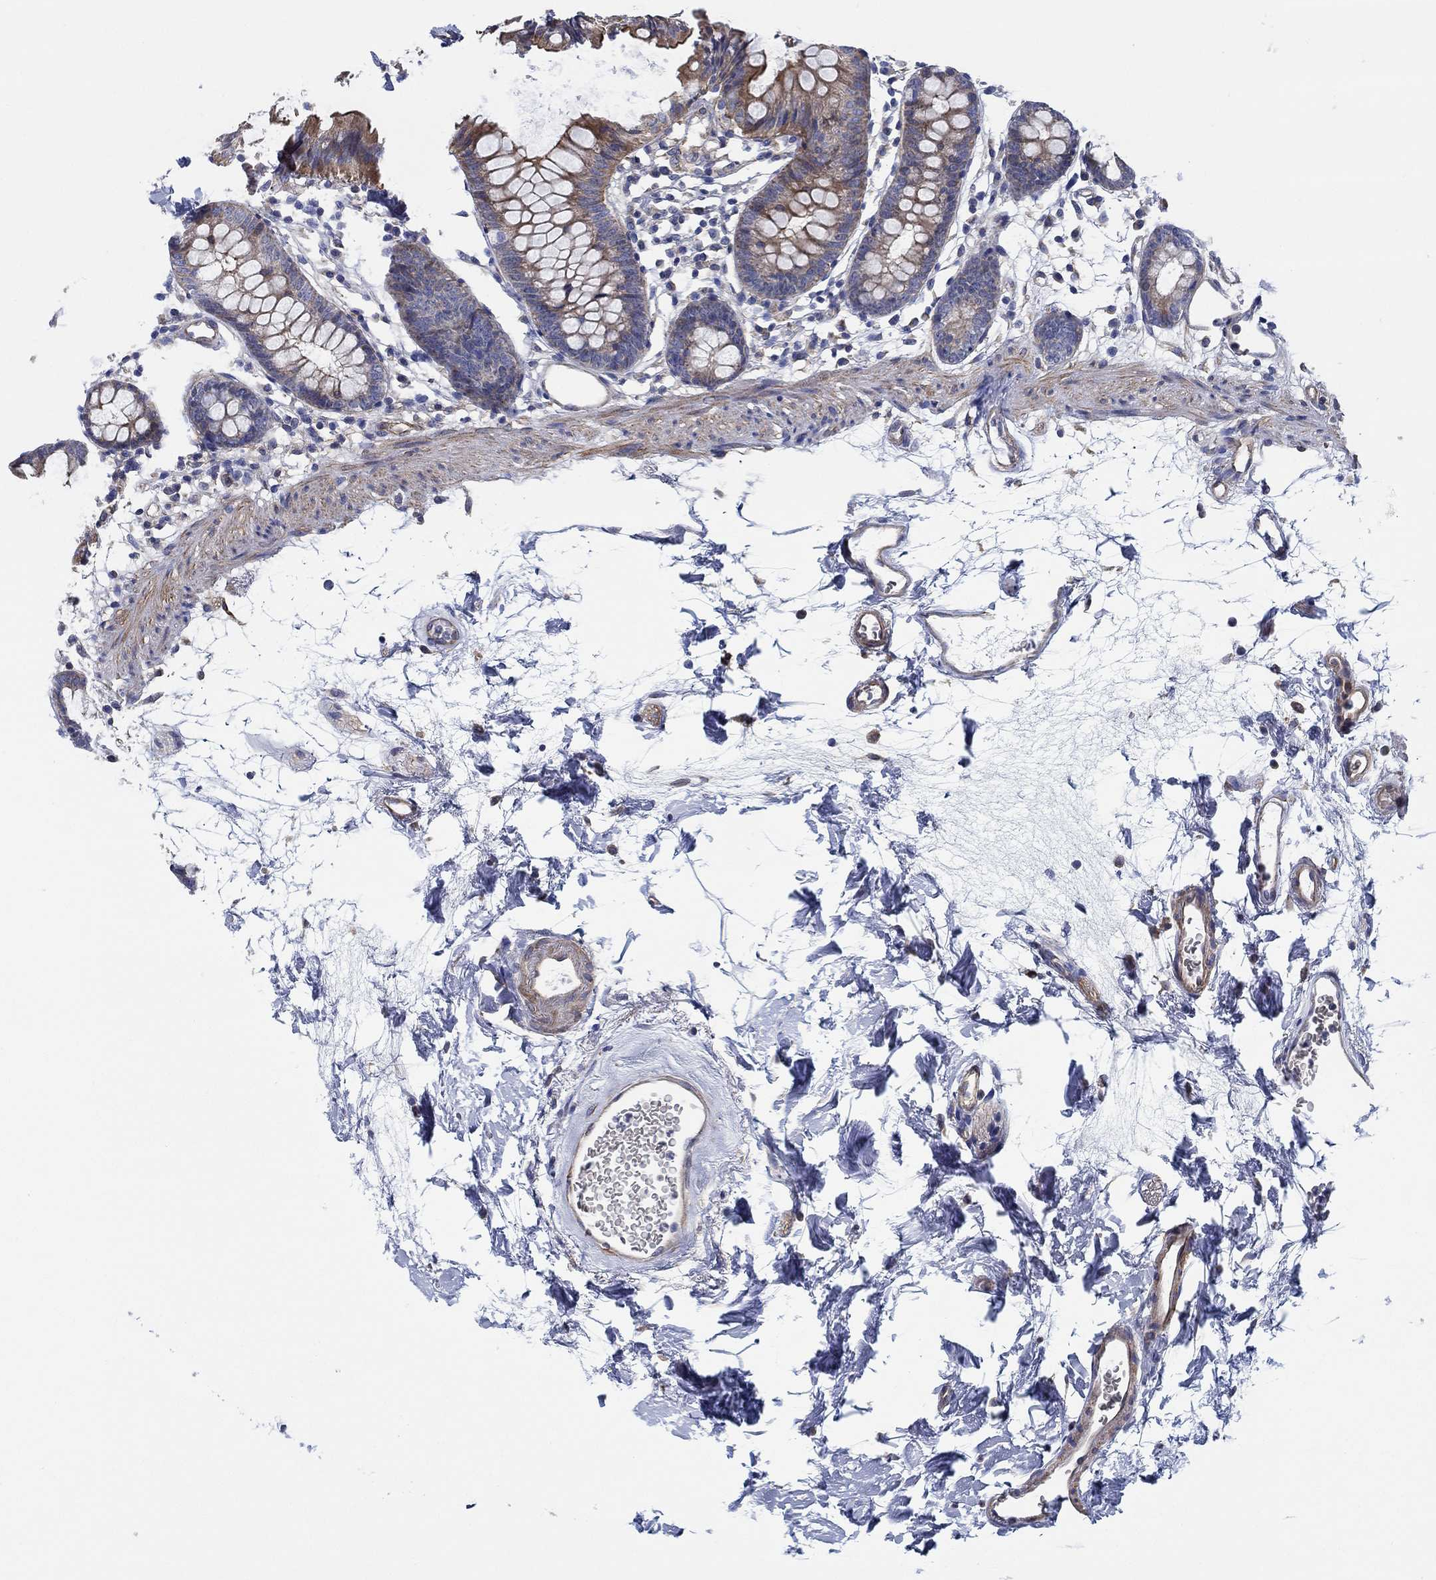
{"staining": {"intensity": "moderate", "quantity": "25%-75%", "location": "cytoplasmic/membranous"}, "tissue": "colon", "cell_type": "Endothelial cells", "image_type": "normal", "snomed": [{"axis": "morphology", "description": "Normal tissue, NOS"}, {"axis": "topography", "description": "Colon"}], "caption": "Endothelial cells exhibit moderate cytoplasmic/membranous expression in about 25%-75% of cells in benign colon.", "gene": "FMN1", "patient": {"sex": "female", "age": 84}}